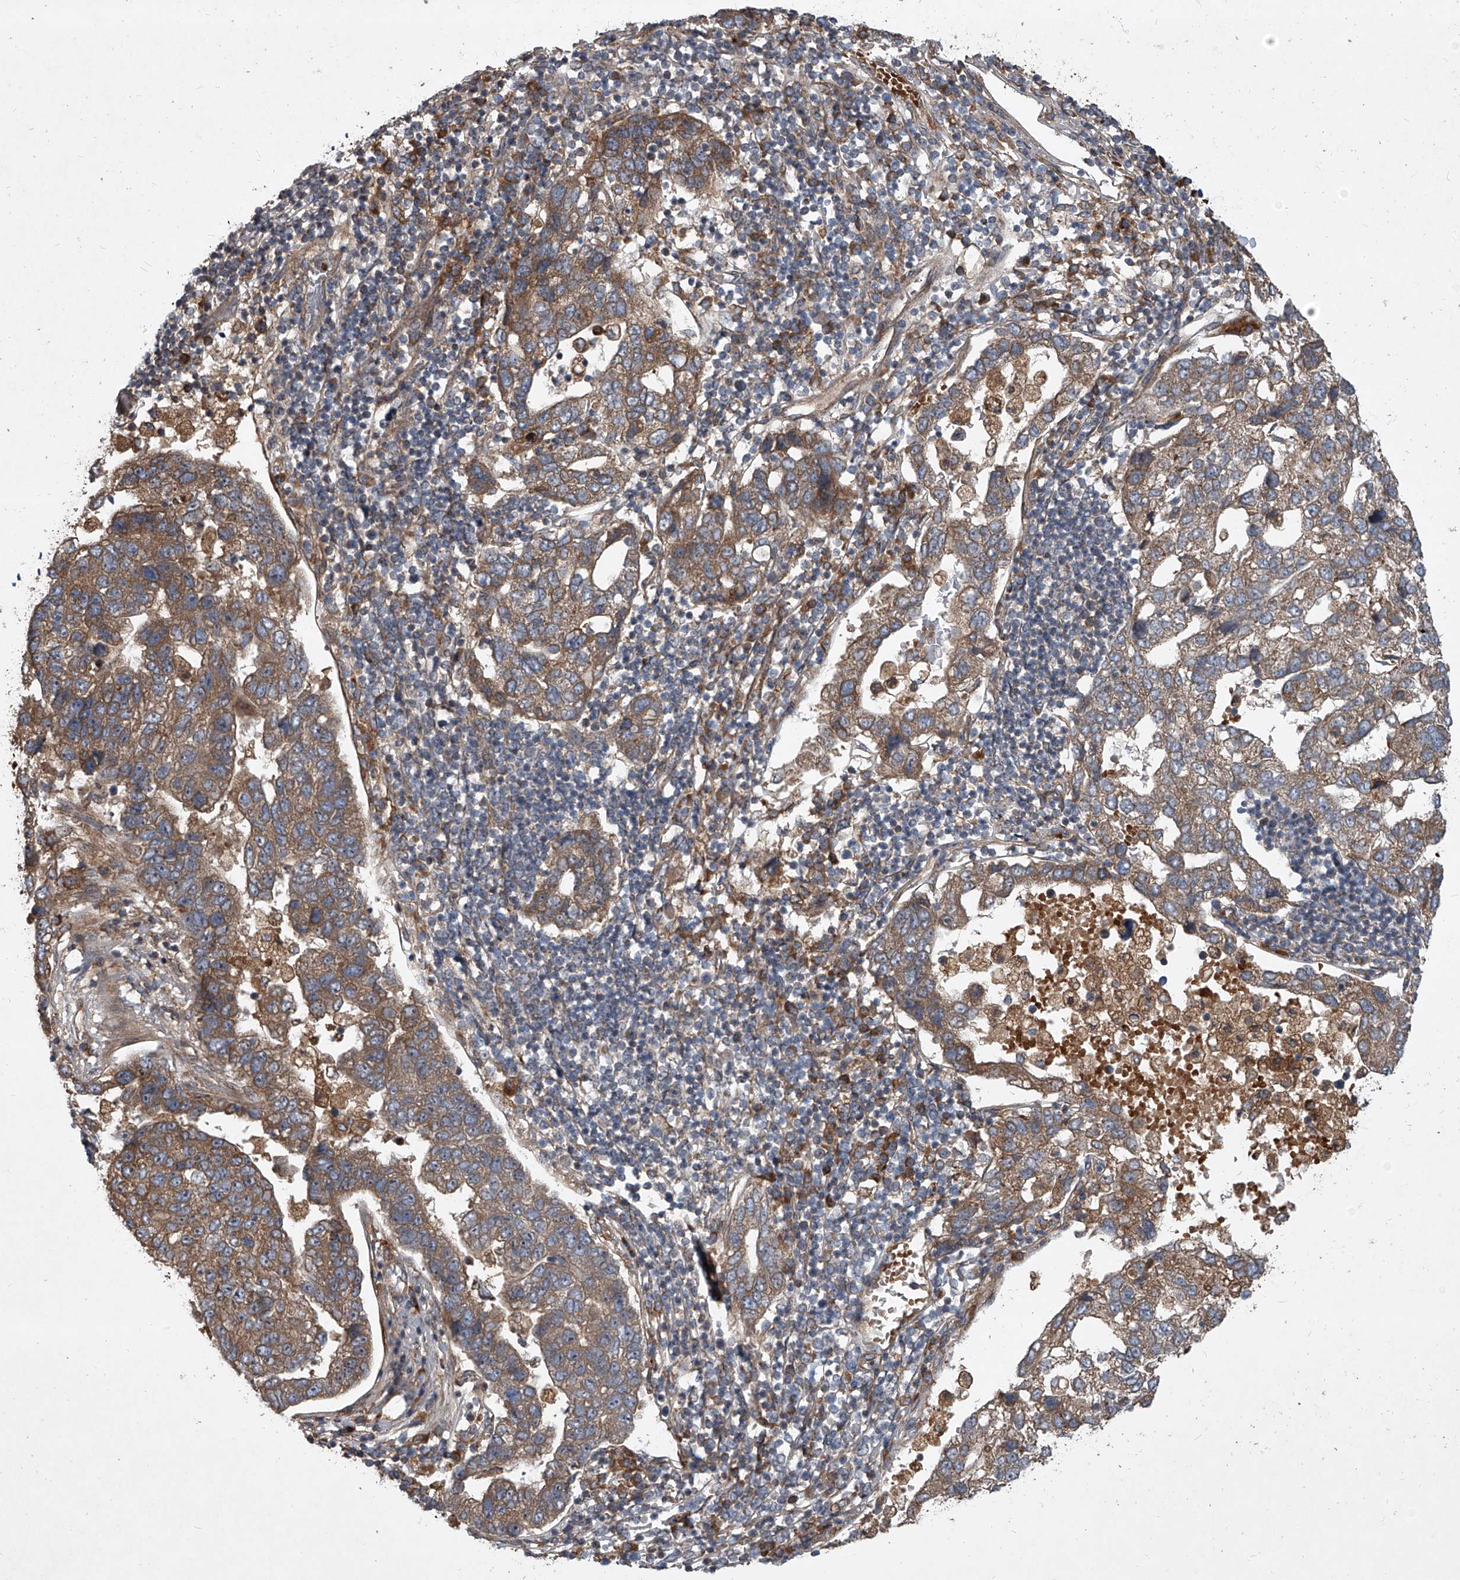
{"staining": {"intensity": "moderate", "quantity": ">75%", "location": "cytoplasmic/membranous"}, "tissue": "pancreatic cancer", "cell_type": "Tumor cells", "image_type": "cancer", "snomed": [{"axis": "morphology", "description": "Adenocarcinoma, NOS"}, {"axis": "topography", "description": "Pancreas"}], "caption": "A high-resolution photomicrograph shows IHC staining of pancreatic cancer, which reveals moderate cytoplasmic/membranous positivity in approximately >75% of tumor cells. The staining is performed using DAB (3,3'-diaminobenzidine) brown chromogen to label protein expression. The nuclei are counter-stained blue using hematoxylin.", "gene": "EVA1C", "patient": {"sex": "female", "age": 61}}